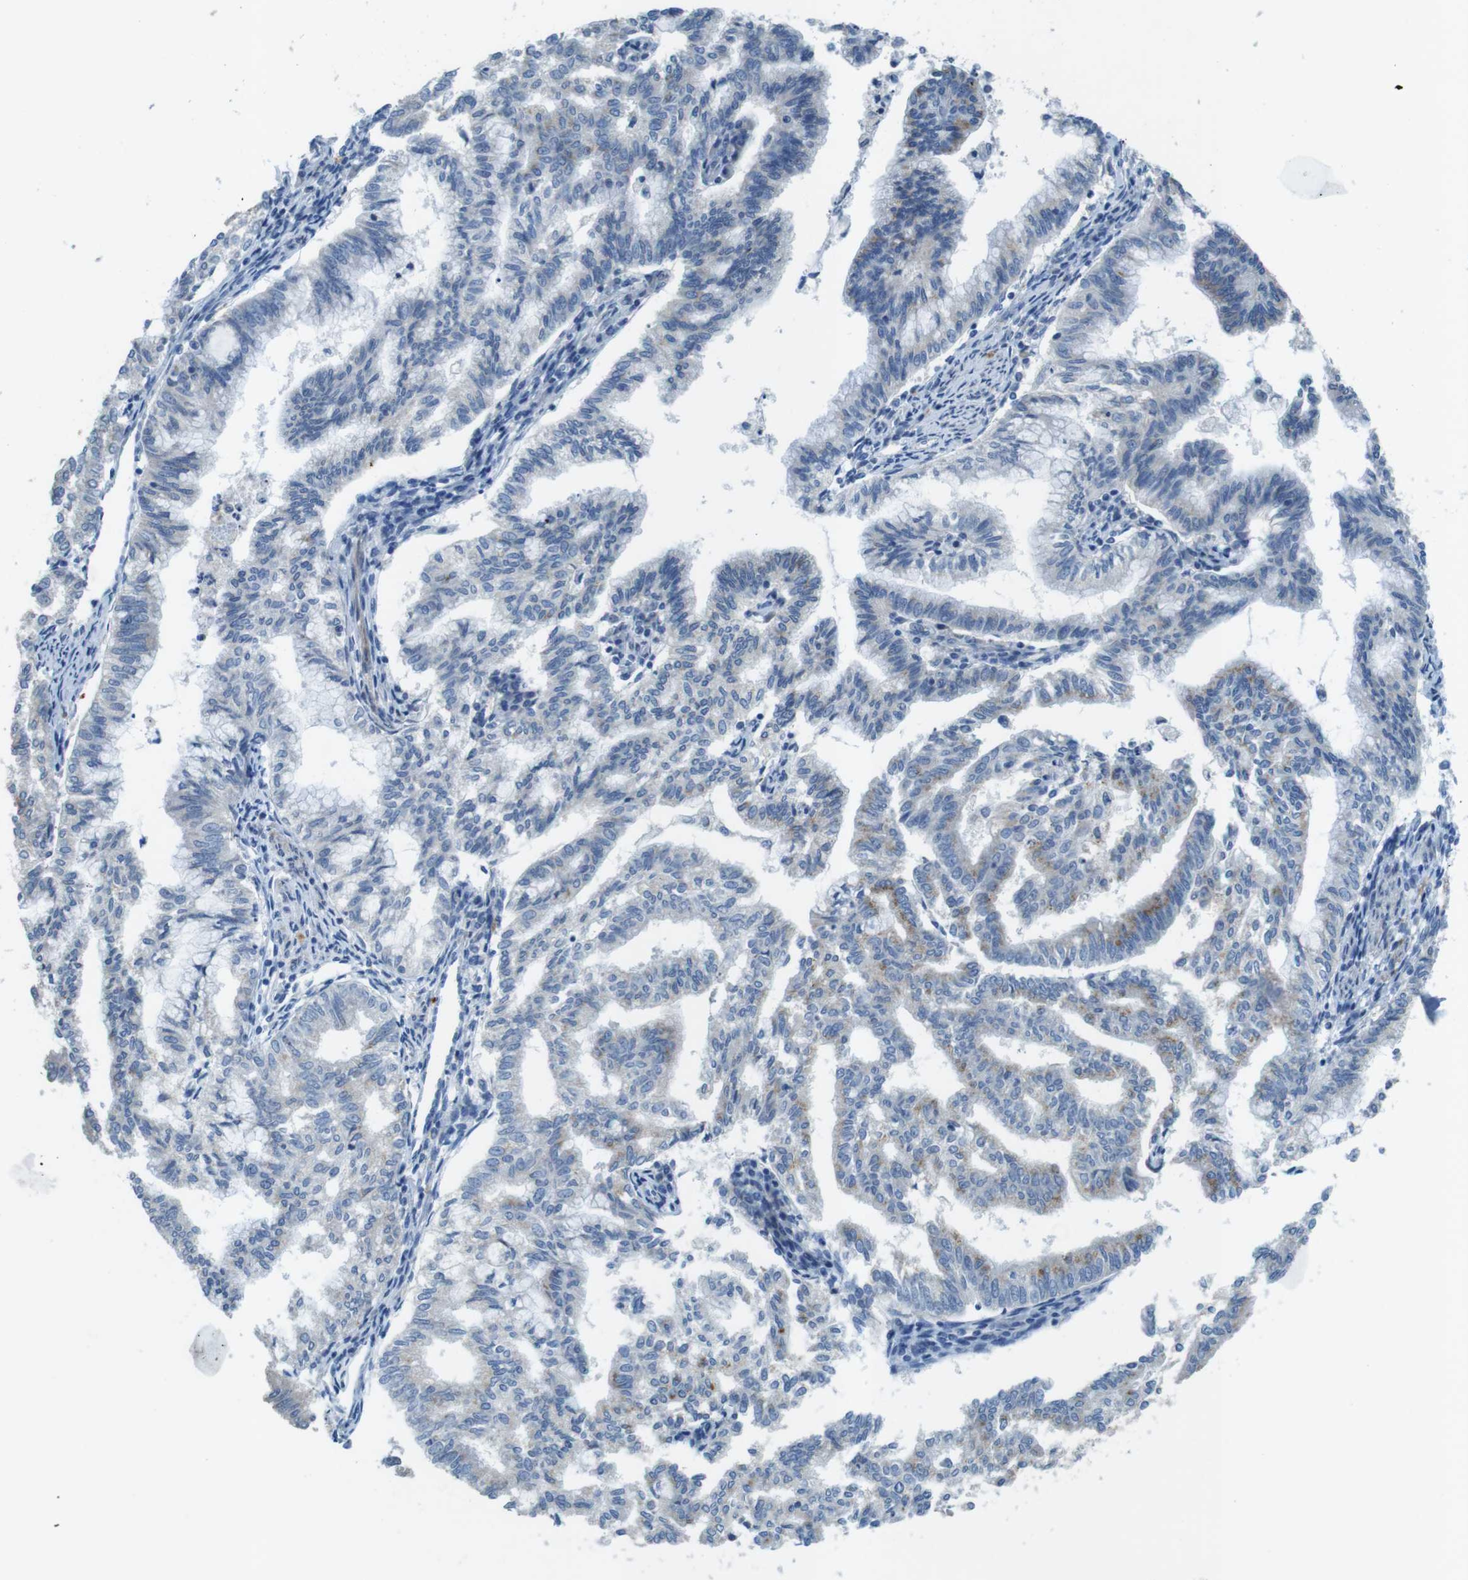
{"staining": {"intensity": "weak", "quantity": "<25%", "location": "cytoplasmic/membranous"}, "tissue": "endometrial cancer", "cell_type": "Tumor cells", "image_type": "cancer", "snomed": [{"axis": "morphology", "description": "Adenocarcinoma, NOS"}, {"axis": "topography", "description": "Endometrium"}], "caption": "This is an IHC micrograph of endometrial cancer (adenocarcinoma). There is no staining in tumor cells.", "gene": "TYW1", "patient": {"sex": "female", "age": 79}}